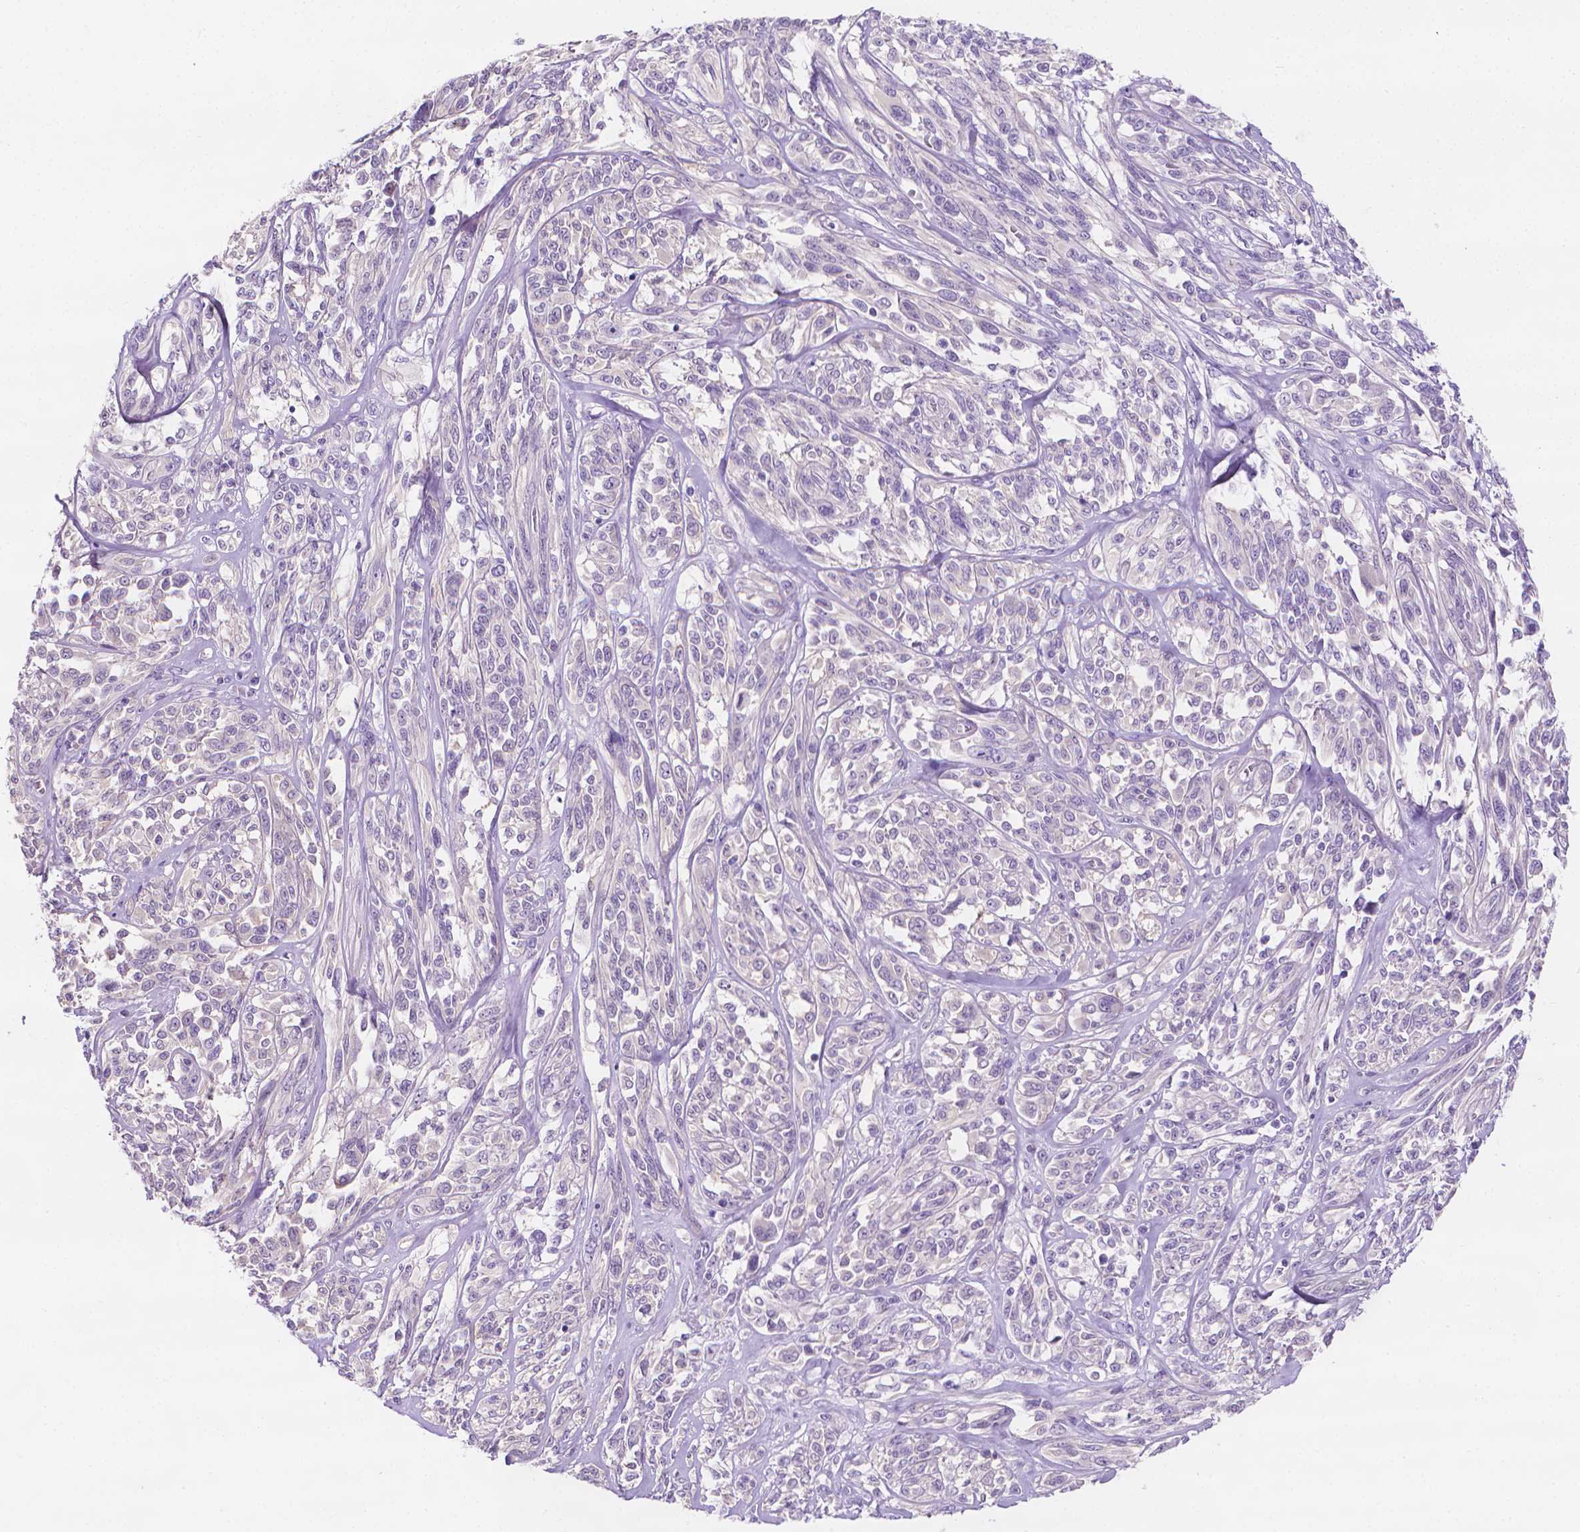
{"staining": {"intensity": "negative", "quantity": "none", "location": "none"}, "tissue": "melanoma", "cell_type": "Tumor cells", "image_type": "cancer", "snomed": [{"axis": "morphology", "description": "Malignant melanoma, NOS"}, {"axis": "topography", "description": "Skin"}], "caption": "The micrograph displays no staining of tumor cells in melanoma.", "gene": "FASN", "patient": {"sex": "female", "age": 91}}